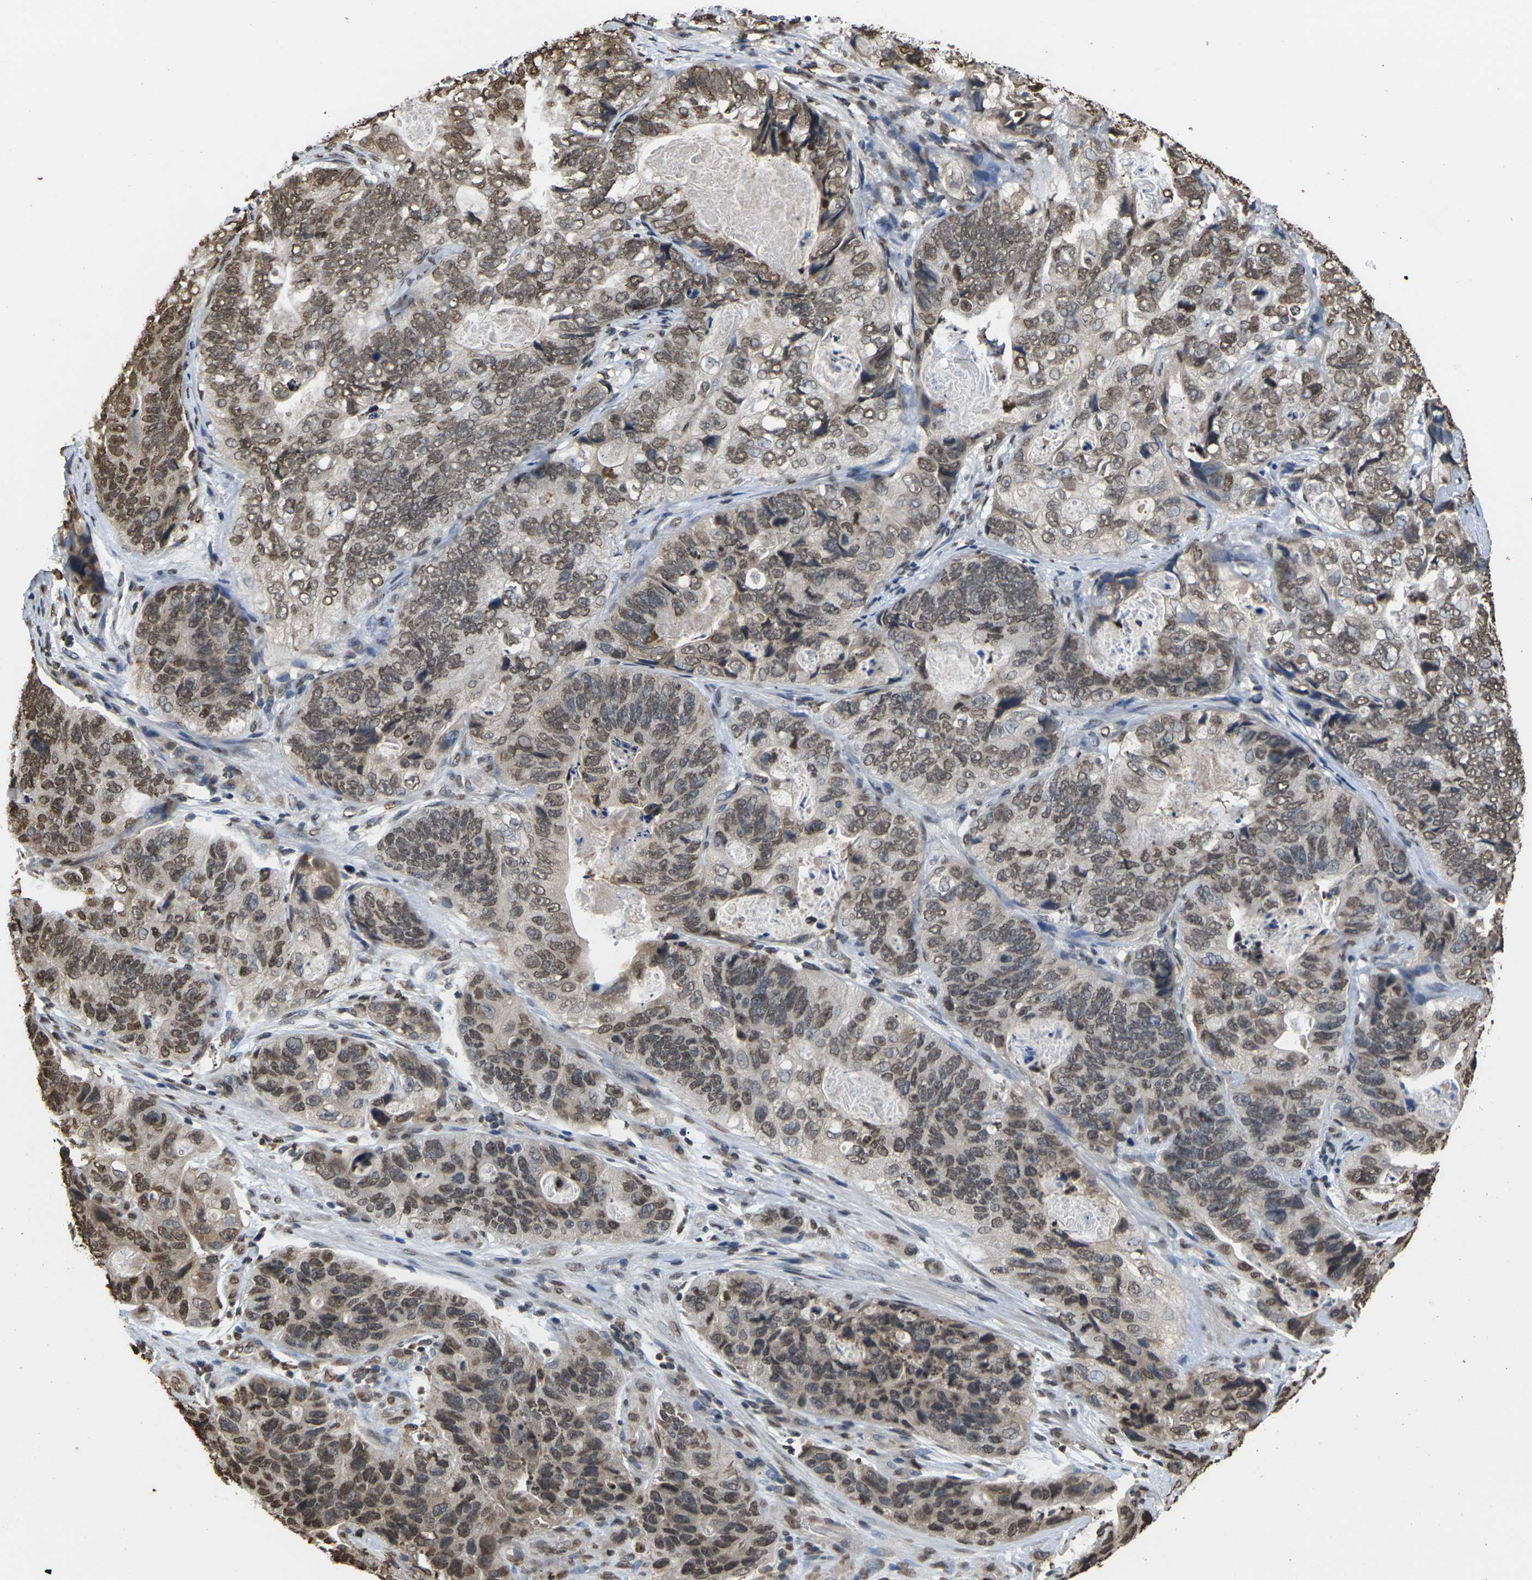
{"staining": {"intensity": "moderate", "quantity": ">75%", "location": "nuclear"}, "tissue": "stomach cancer", "cell_type": "Tumor cells", "image_type": "cancer", "snomed": [{"axis": "morphology", "description": "Adenocarcinoma, NOS"}, {"axis": "topography", "description": "Stomach"}], "caption": "Immunohistochemical staining of human stomach adenocarcinoma displays medium levels of moderate nuclear protein staining in about >75% of tumor cells.", "gene": "EMSY", "patient": {"sex": "female", "age": 89}}